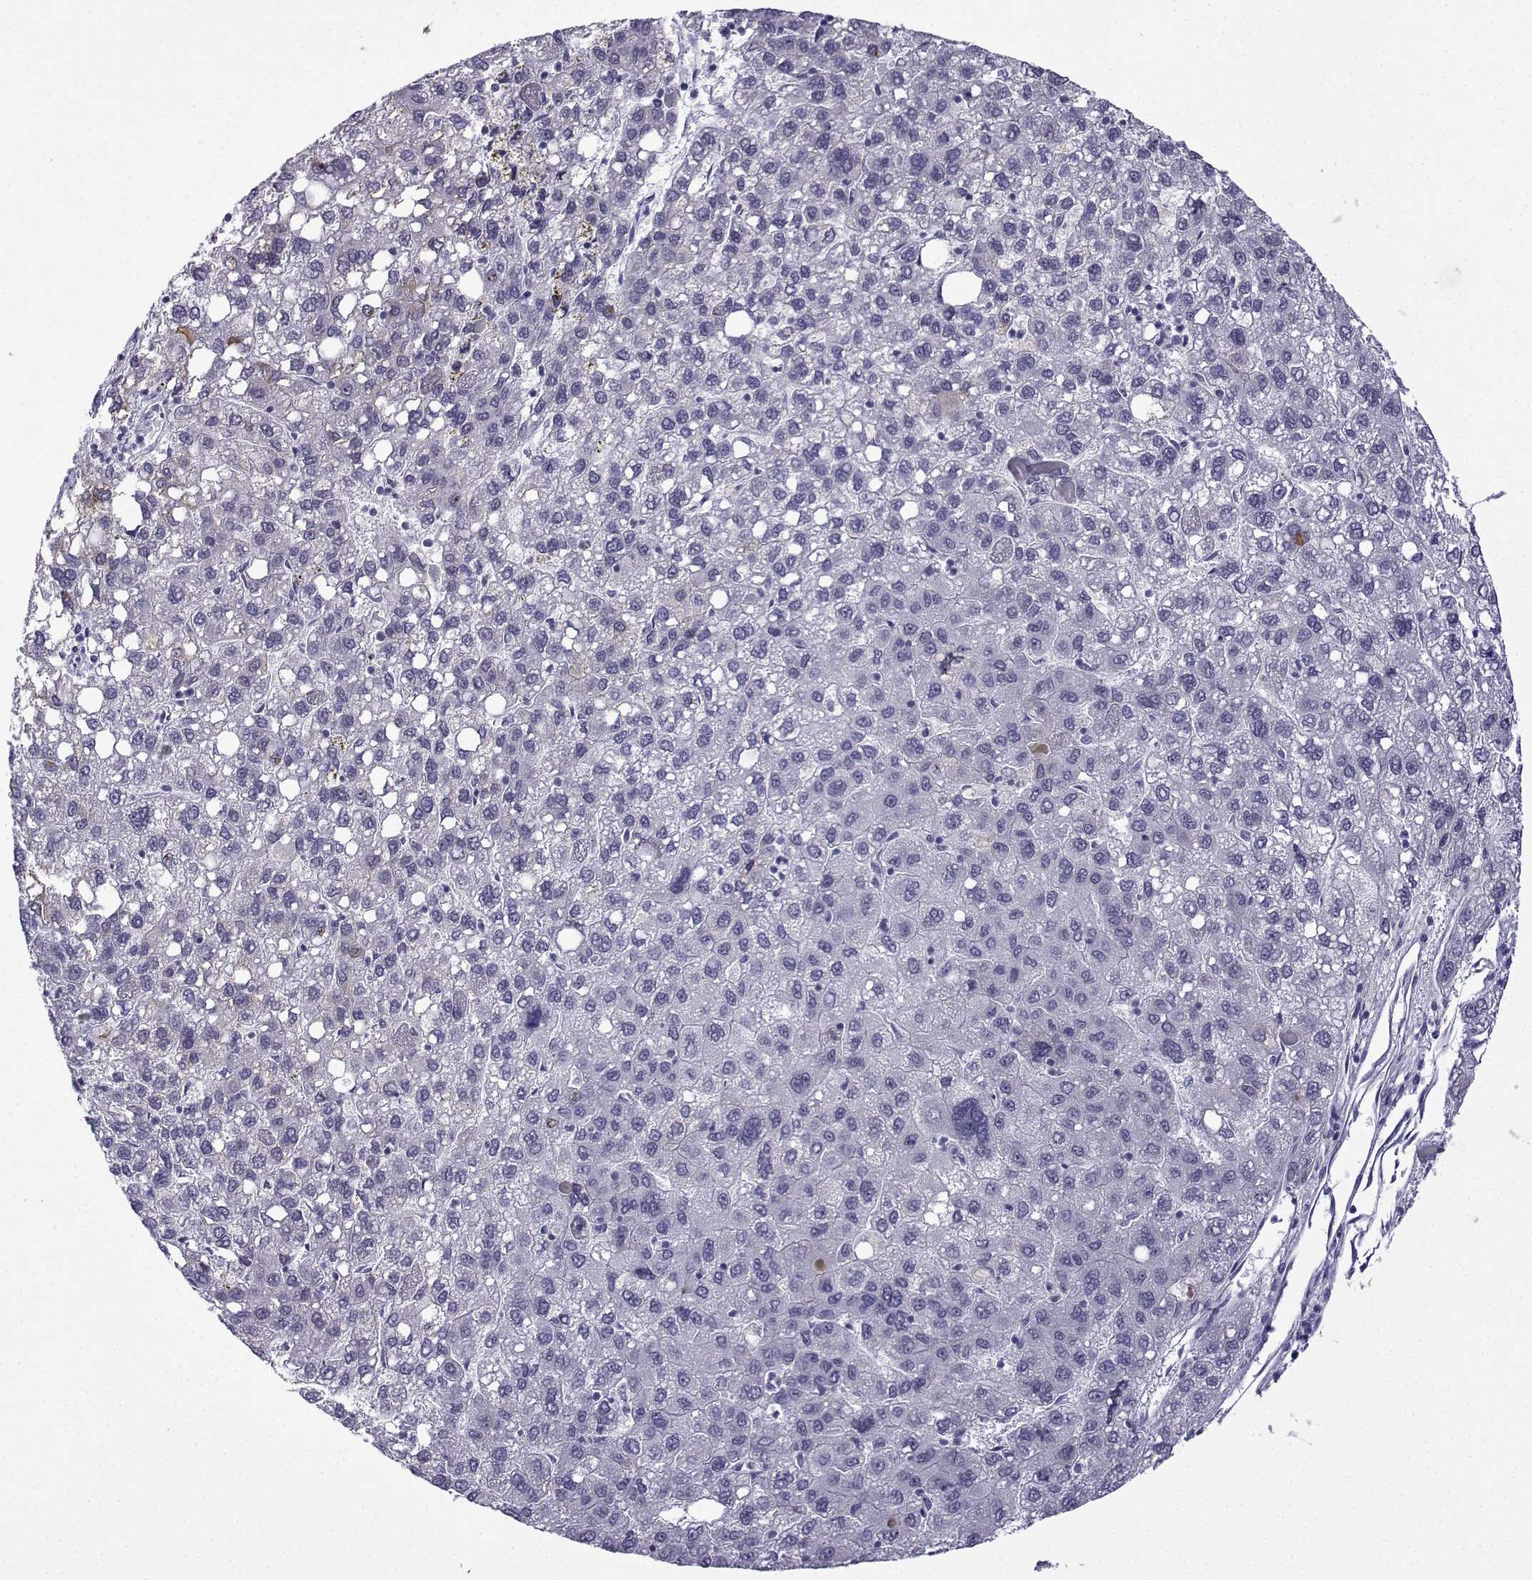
{"staining": {"intensity": "negative", "quantity": "none", "location": "none"}, "tissue": "liver cancer", "cell_type": "Tumor cells", "image_type": "cancer", "snomed": [{"axis": "morphology", "description": "Carcinoma, Hepatocellular, NOS"}, {"axis": "topography", "description": "Liver"}], "caption": "Hepatocellular carcinoma (liver) was stained to show a protein in brown. There is no significant expression in tumor cells.", "gene": "MRGBP", "patient": {"sex": "female", "age": 82}}